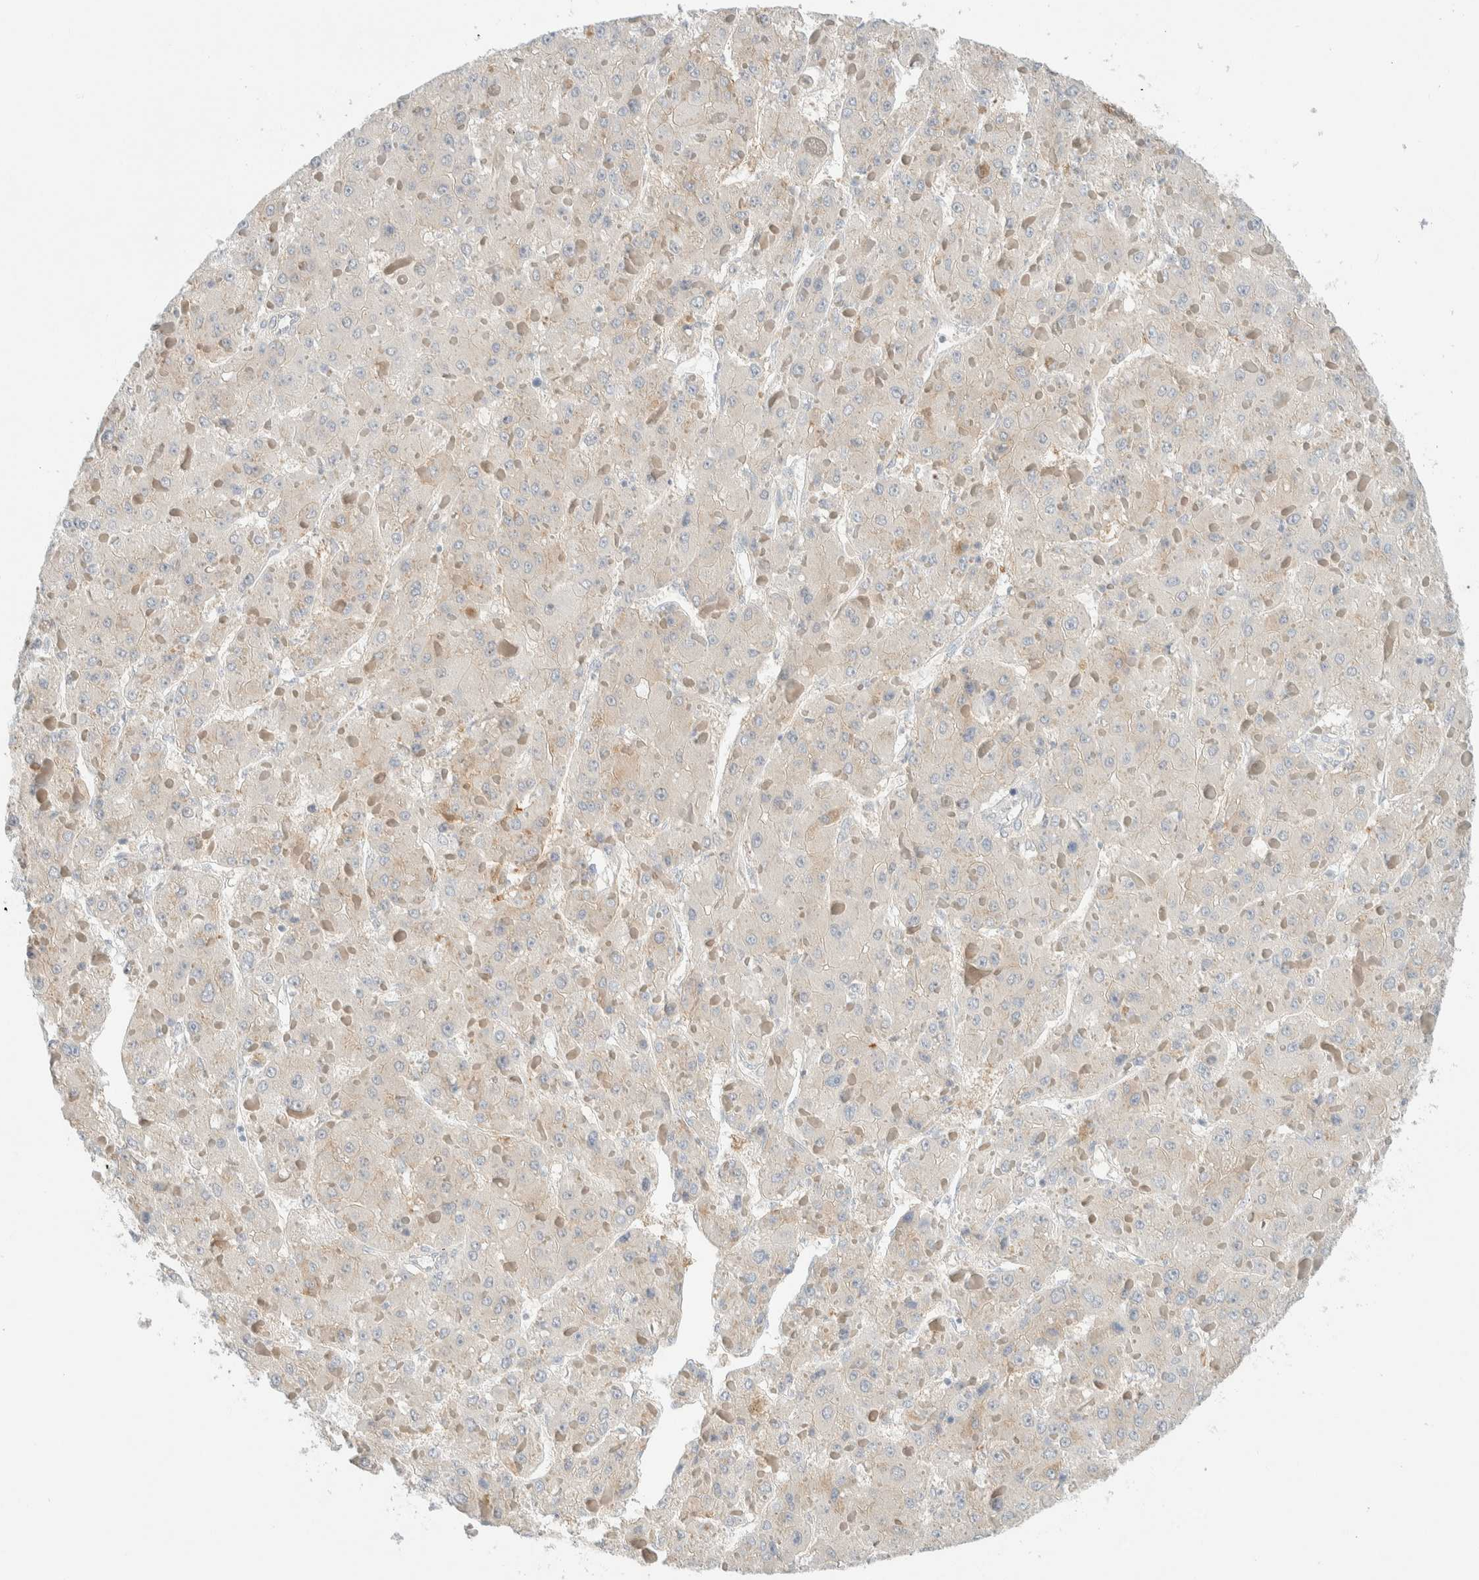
{"staining": {"intensity": "negative", "quantity": "none", "location": "none"}, "tissue": "liver cancer", "cell_type": "Tumor cells", "image_type": "cancer", "snomed": [{"axis": "morphology", "description": "Carcinoma, Hepatocellular, NOS"}, {"axis": "topography", "description": "Liver"}], "caption": "Image shows no protein staining in tumor cells of hepatocellular carcinoma (liver) tissue.", "gene": "TMEM184B", "patient": {"sex": "female", "age": 73}}